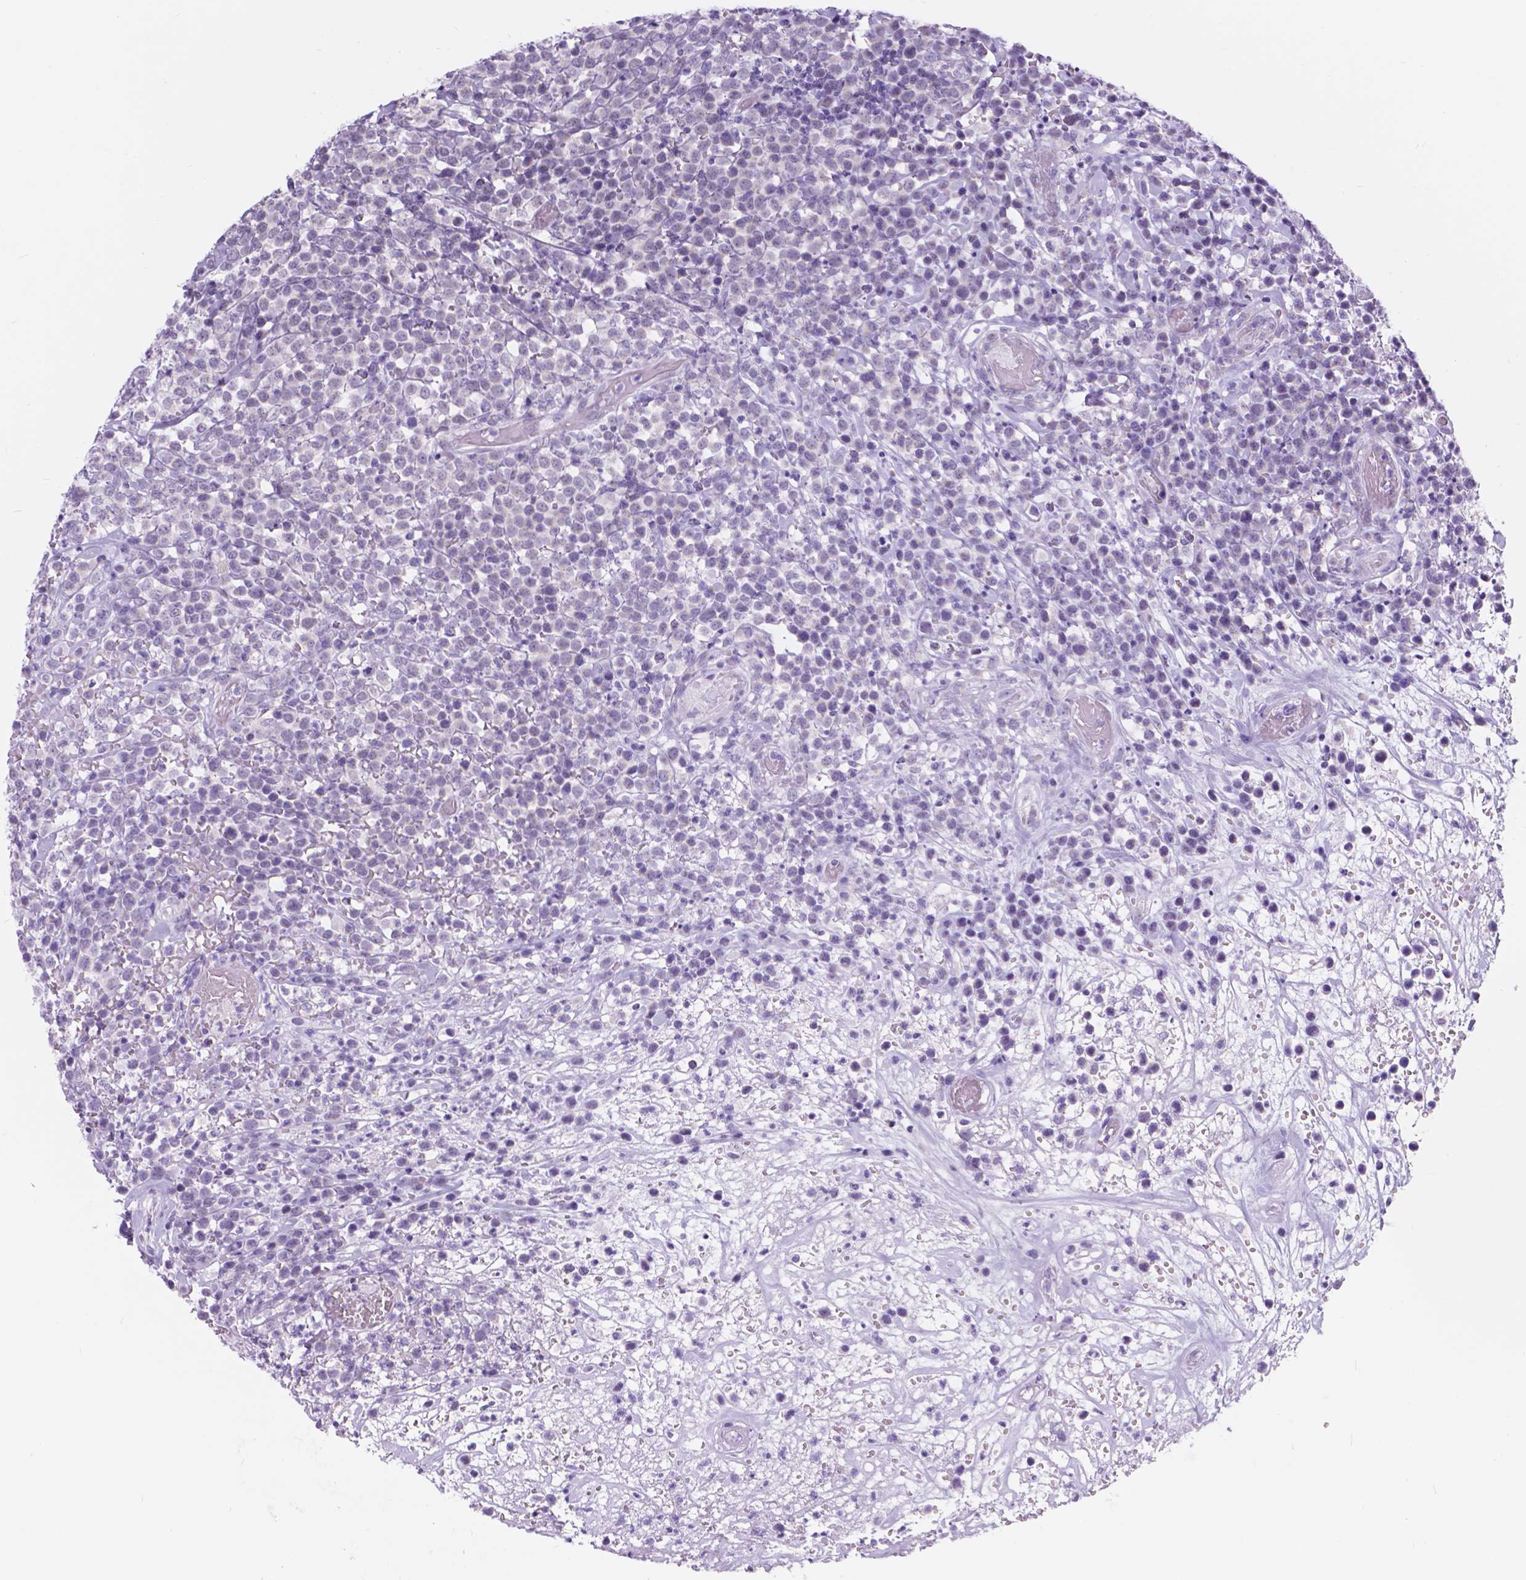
{"staining": {"intensity": "negative", "quantity": "none", "location": "none"}, "tissue": "lymphoma", "cell_type": "Tumor cells", "image_type": "cancer", "snomed": [{"axis": "morphology", "description": "Malignant lymphoma, non-Hodgkin's type, High grade"}, {"axis": "topography", "description": "Soft tissue"}], "caption": "Photomicrograph shows no protein staining in tumor cells of lymphoma tissue. (DAB (3,3'-diaminobenzidine) IHC visualized using brightfield microscopy, high magnification).", "gene": "DCC", "patient": {"sex": "female", "age": 56}}